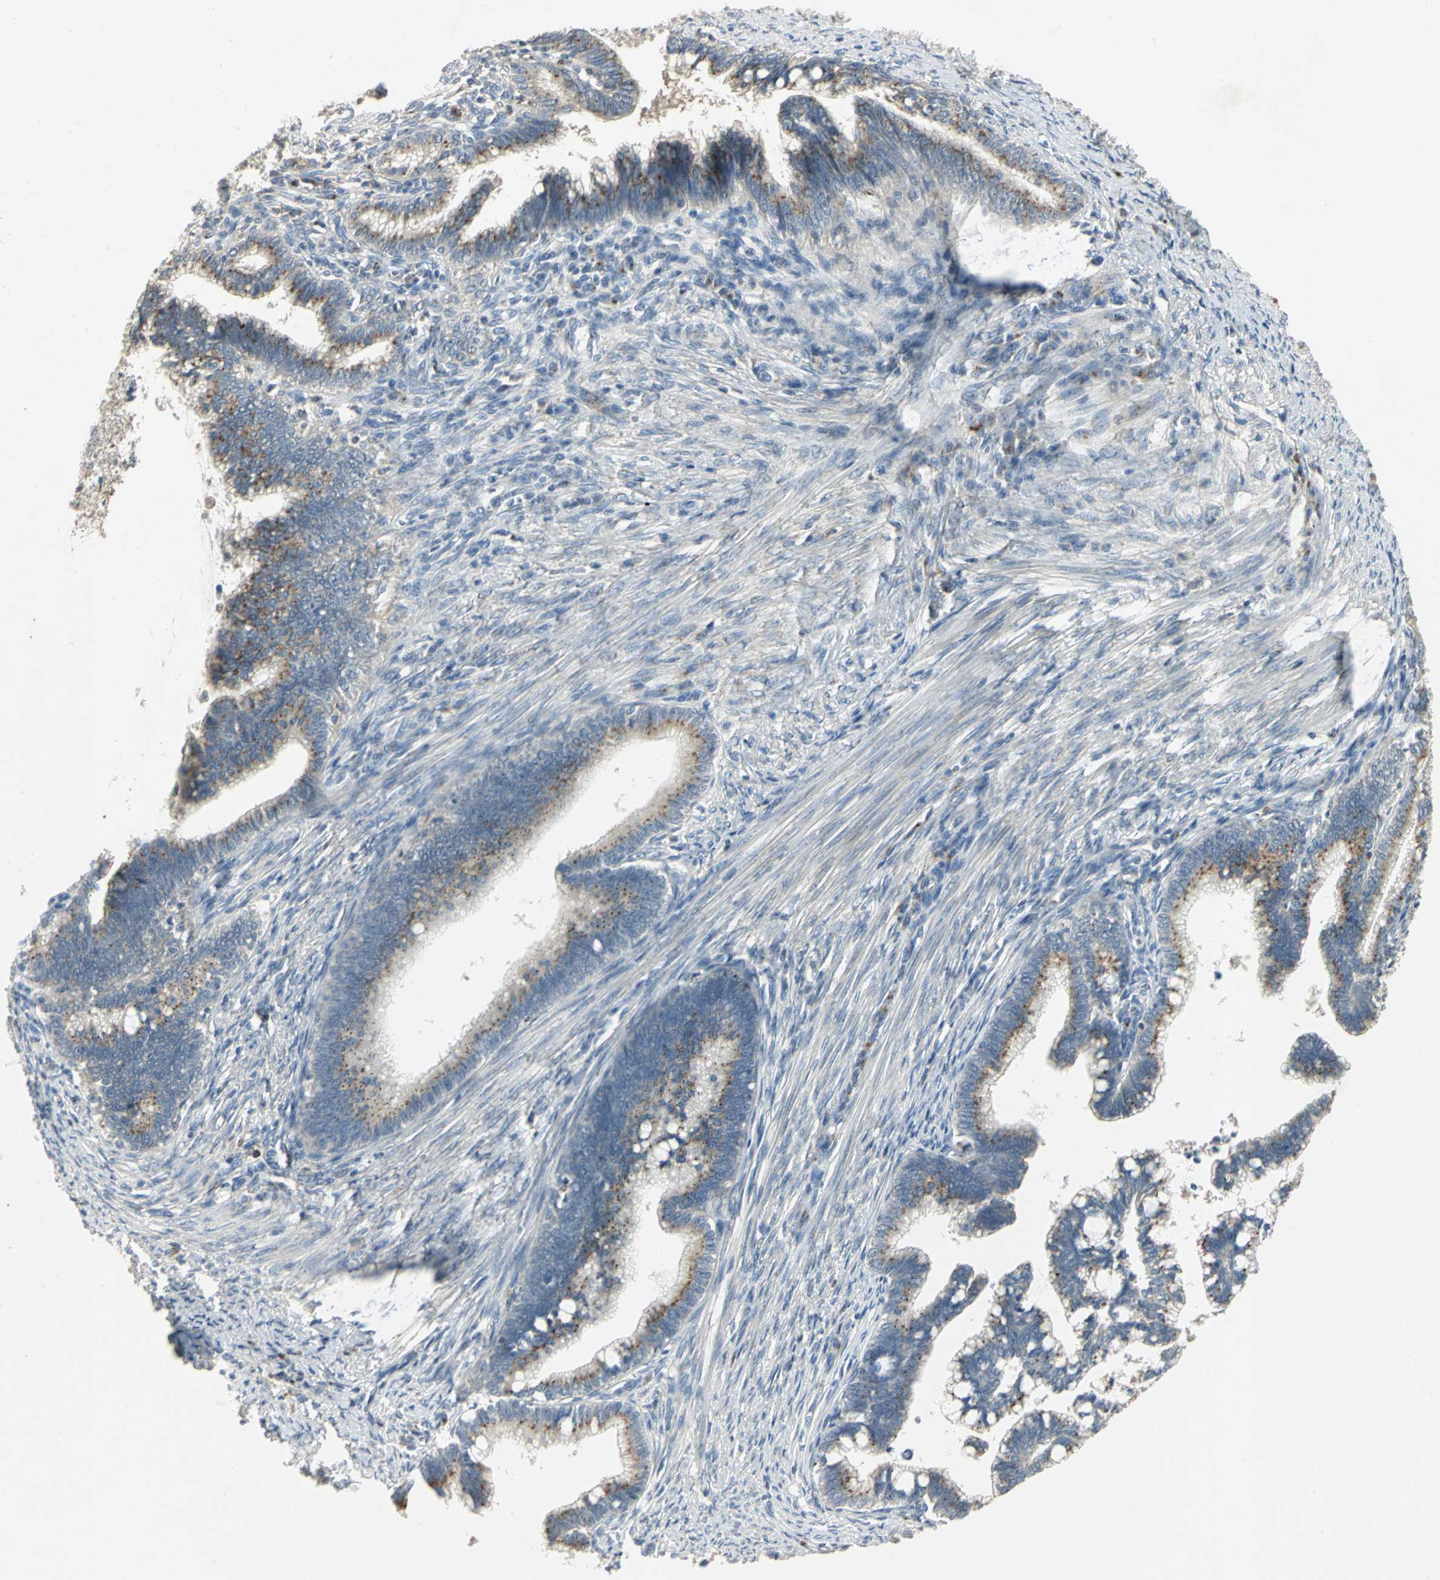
{"staining": {"intensity": "moderate", "quantity": "25%-75%", "location": "cytoplasmic/membranous"}, "tissue": "cervical cancer", "cell_type": "Tumor cells", "image_type": "cancer", "snomed": [{"axis": "morphology", "description": "Adenocarcinoma, NOS"}, {"axis": "topography", "description": "Cervix"}], "caption": "Immunohistochemistry staining of cervical cancer (adenocarcinoma), which shows medium levels of moderate cytoplasmic/membranous expression in about 25%-75% of tumor cells indicating moderate cytoplasmic/membranous protein positivity. The staining was performed using DAB (3,3'-diaminobenzidine) (brown) for protein detection and nuclei were counterstained in hematoxylin (blue).", "gene": "TM9SF2", "patient": {"sex": "female", "age": 36}}